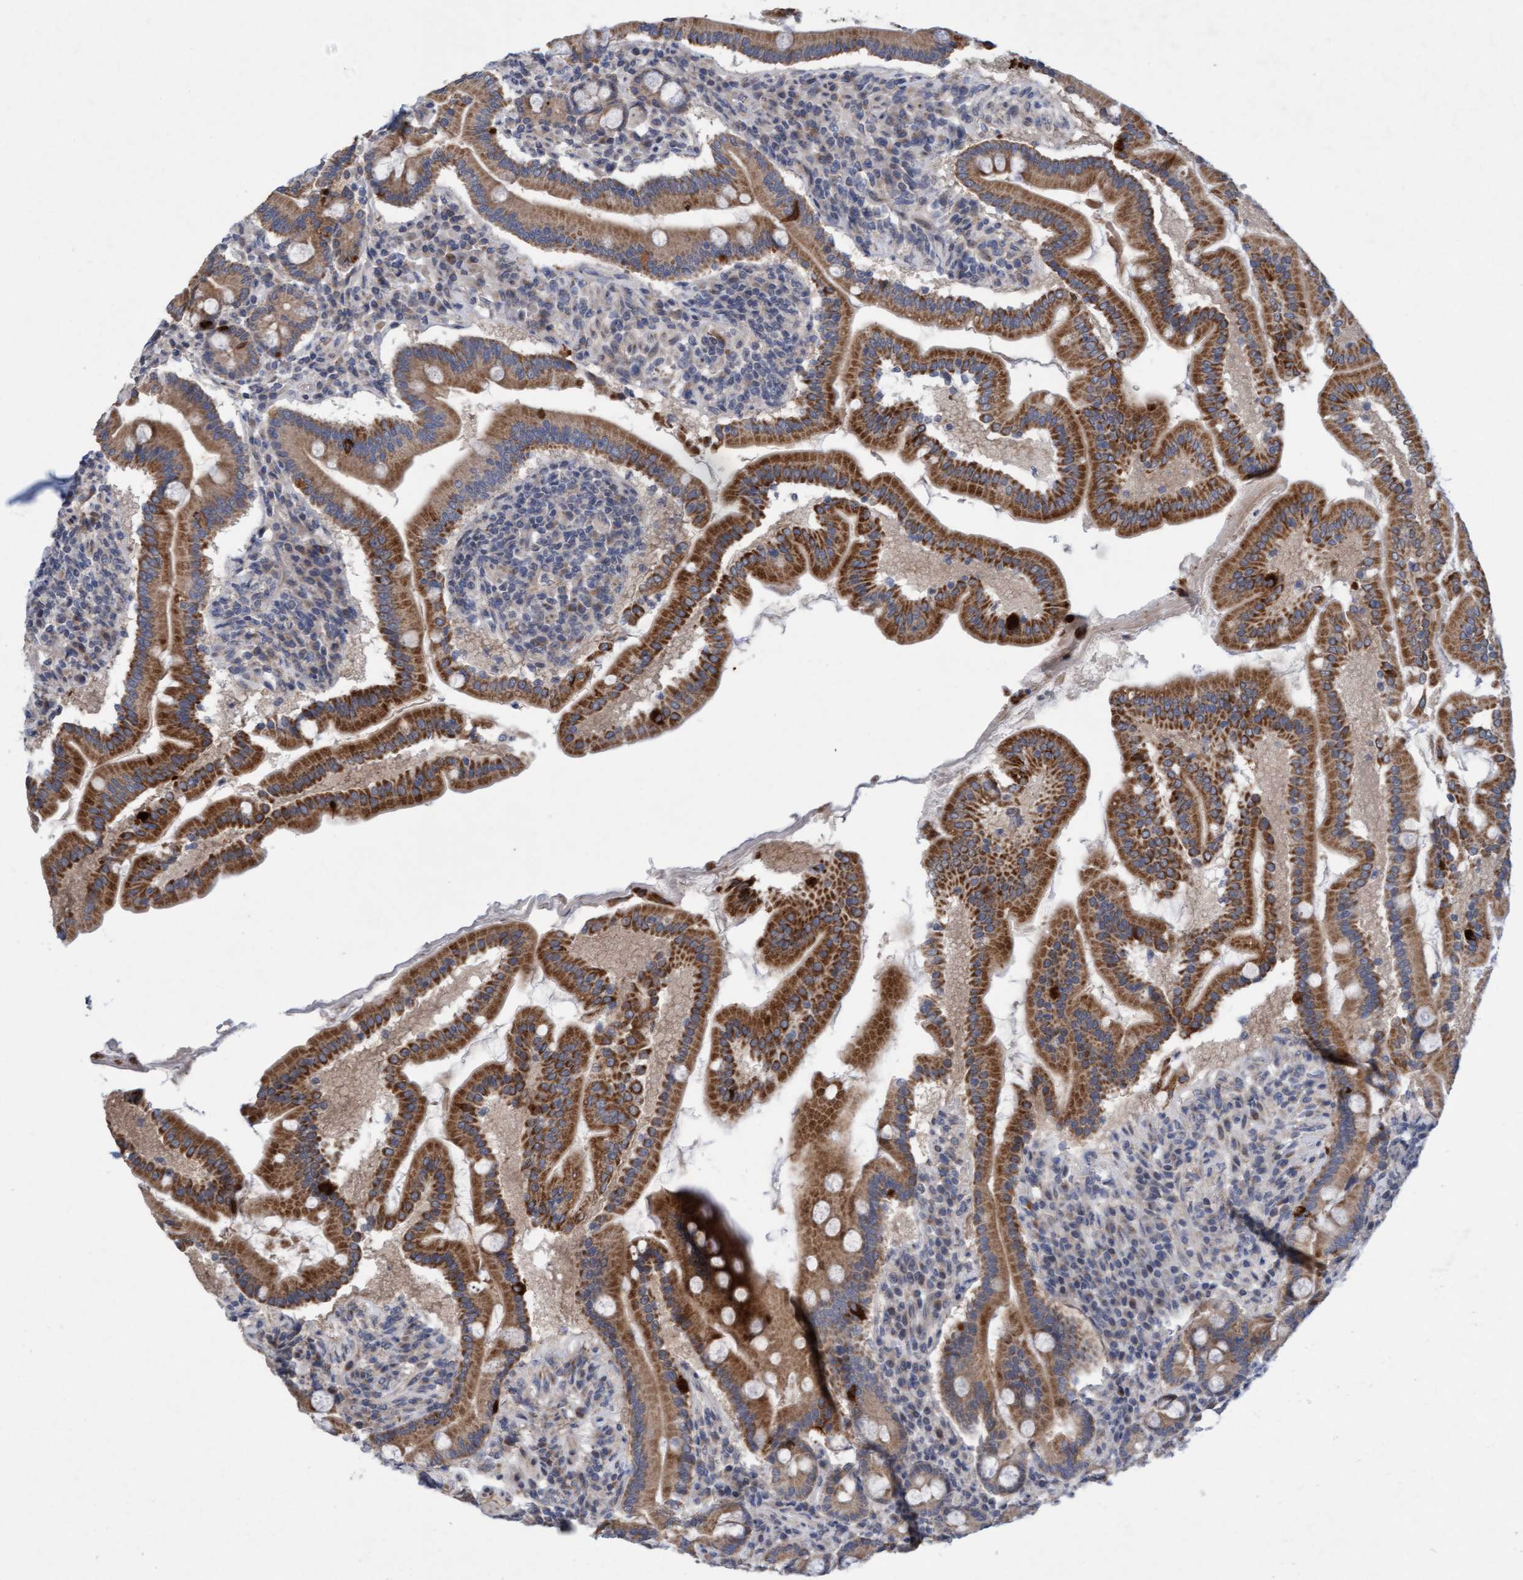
{"staining": {"intensity": "moderate", "quantity": ">75%", "location": "cytoplasmic/membranous"}, "tissue": "duodenum", "cell_type": "Glandular cells", "image_type": "normal", "snomed": [{"axis": "morphology", "description": "Normal tissue, NOS"}, {"axis": "topography", "description": "Duodenum"}], "caption": "IHC of normal duodenum exhibits medium levels of moderate cytoplasmic/membranous positivity in approximately >75% of glandular cells.", "gene": "DDHD2", "patient": {"sex": "male", "age": 50}}